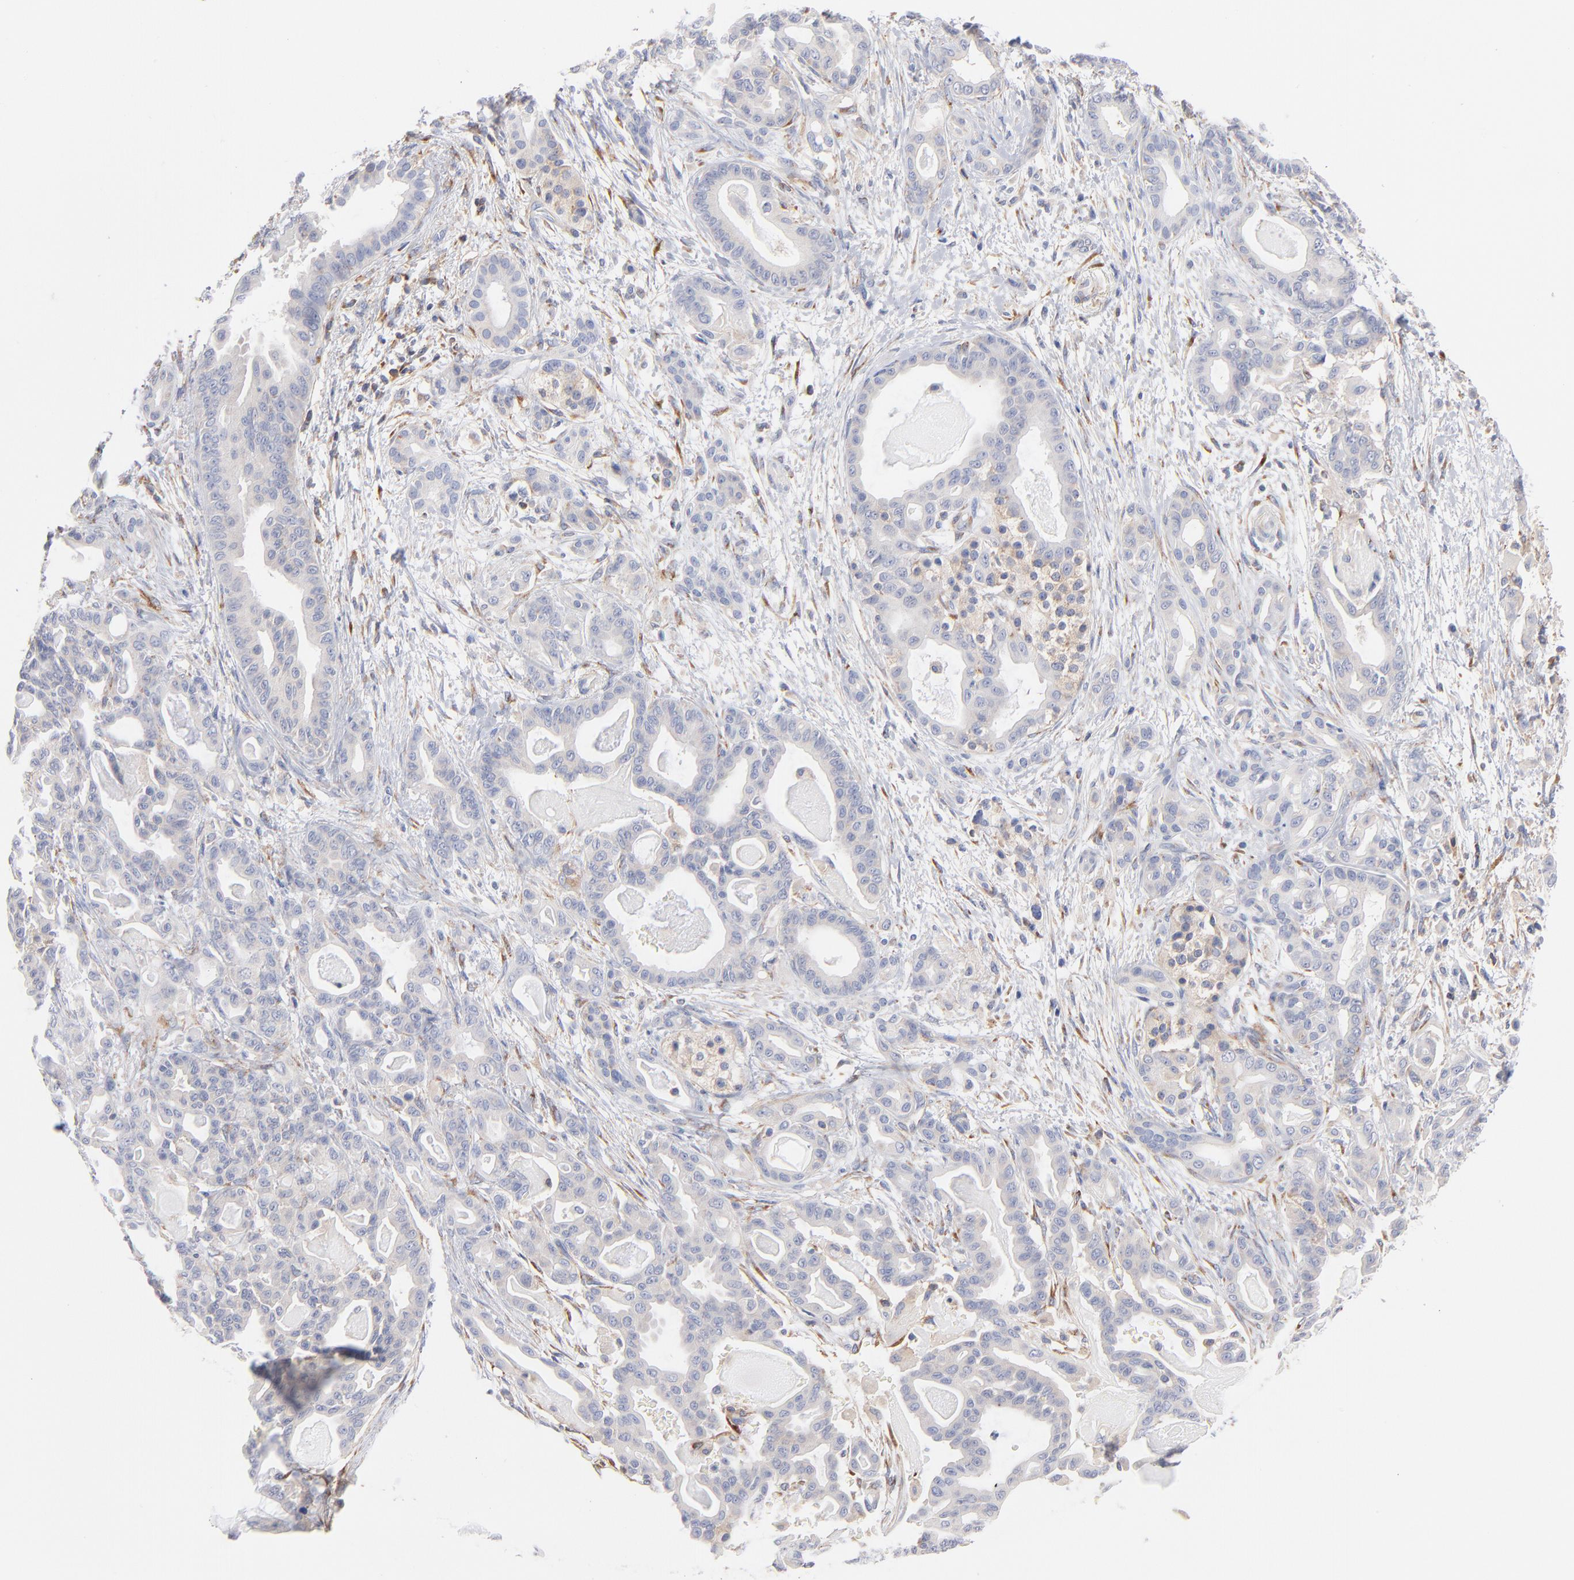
{"staining": {"intensity": "negative", "quantity": "none", "location": "none"}, "tissue": "pancreatic cancer", "cell_type": "Tumor cells", "image_type": "cancer", "snomed": [{"axis": "morphology", "description": "Adenocarcinoma, NOS"}, {"axis": "topography", "description": "Pancreas"}], "caption": "DAB (3,3'-diaminobenzidine) immunohistochemical staining of pancreatic cancer (adenocarcinoma) demonstrates no significant staining in tumor cells.", "gene": "SEPTIN6", "patient": {"sex": "male", "age": 63}}